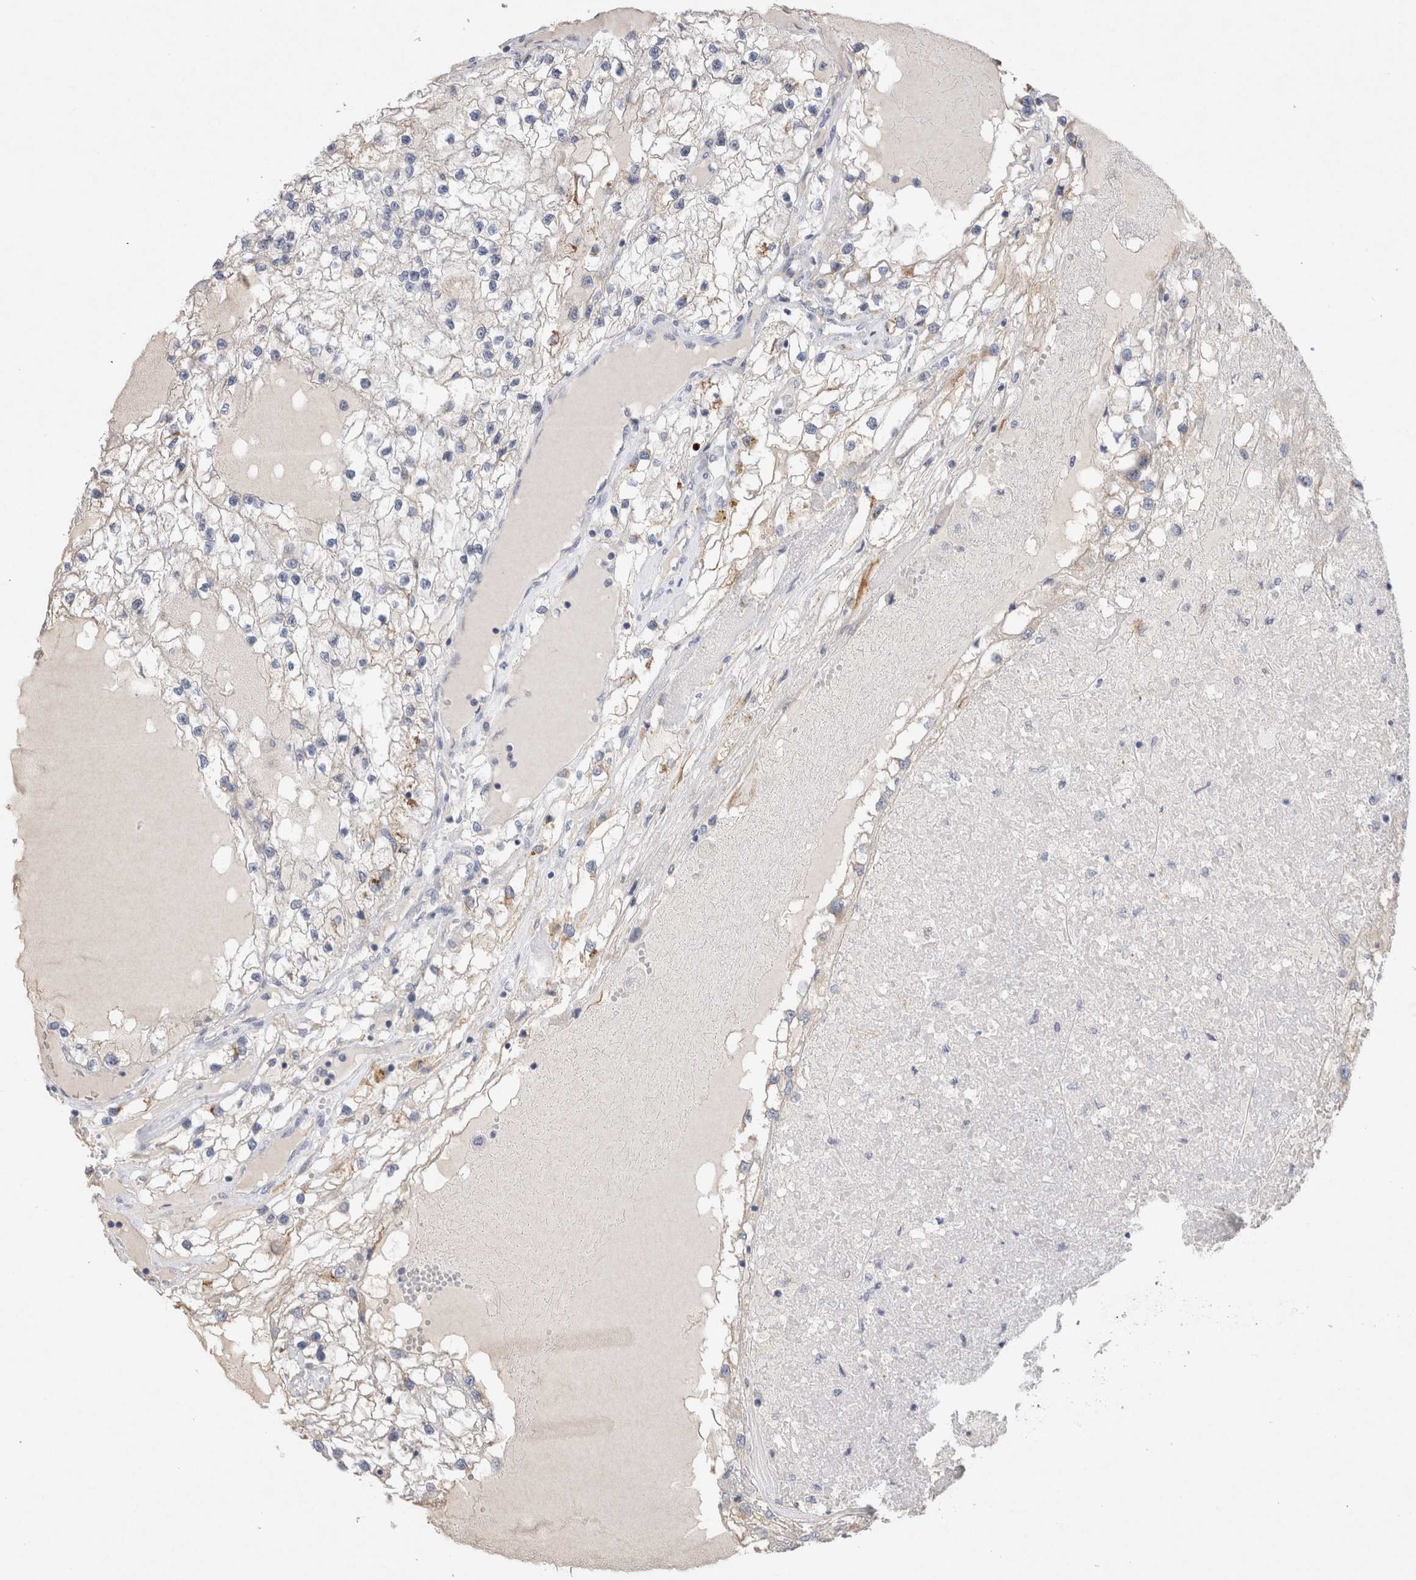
{"staining": {"intensity": "negative", "quantity": "none", "location": "none"}, "tissue": "renal cancer", "cell_type": "Tumor cells", "image_type": "cancer", "snomed": [{"axis": "morphology", "description": "Adenocarcinoma, NOS"}, {"axis": "topography", "description": "Kidney"}], "caption": "The photomicrograph displays no significant expression in tumor cells of renal adenocarcinoma.", "gene": "GAS1", "patient": {"sex": "male", "age": 68}}